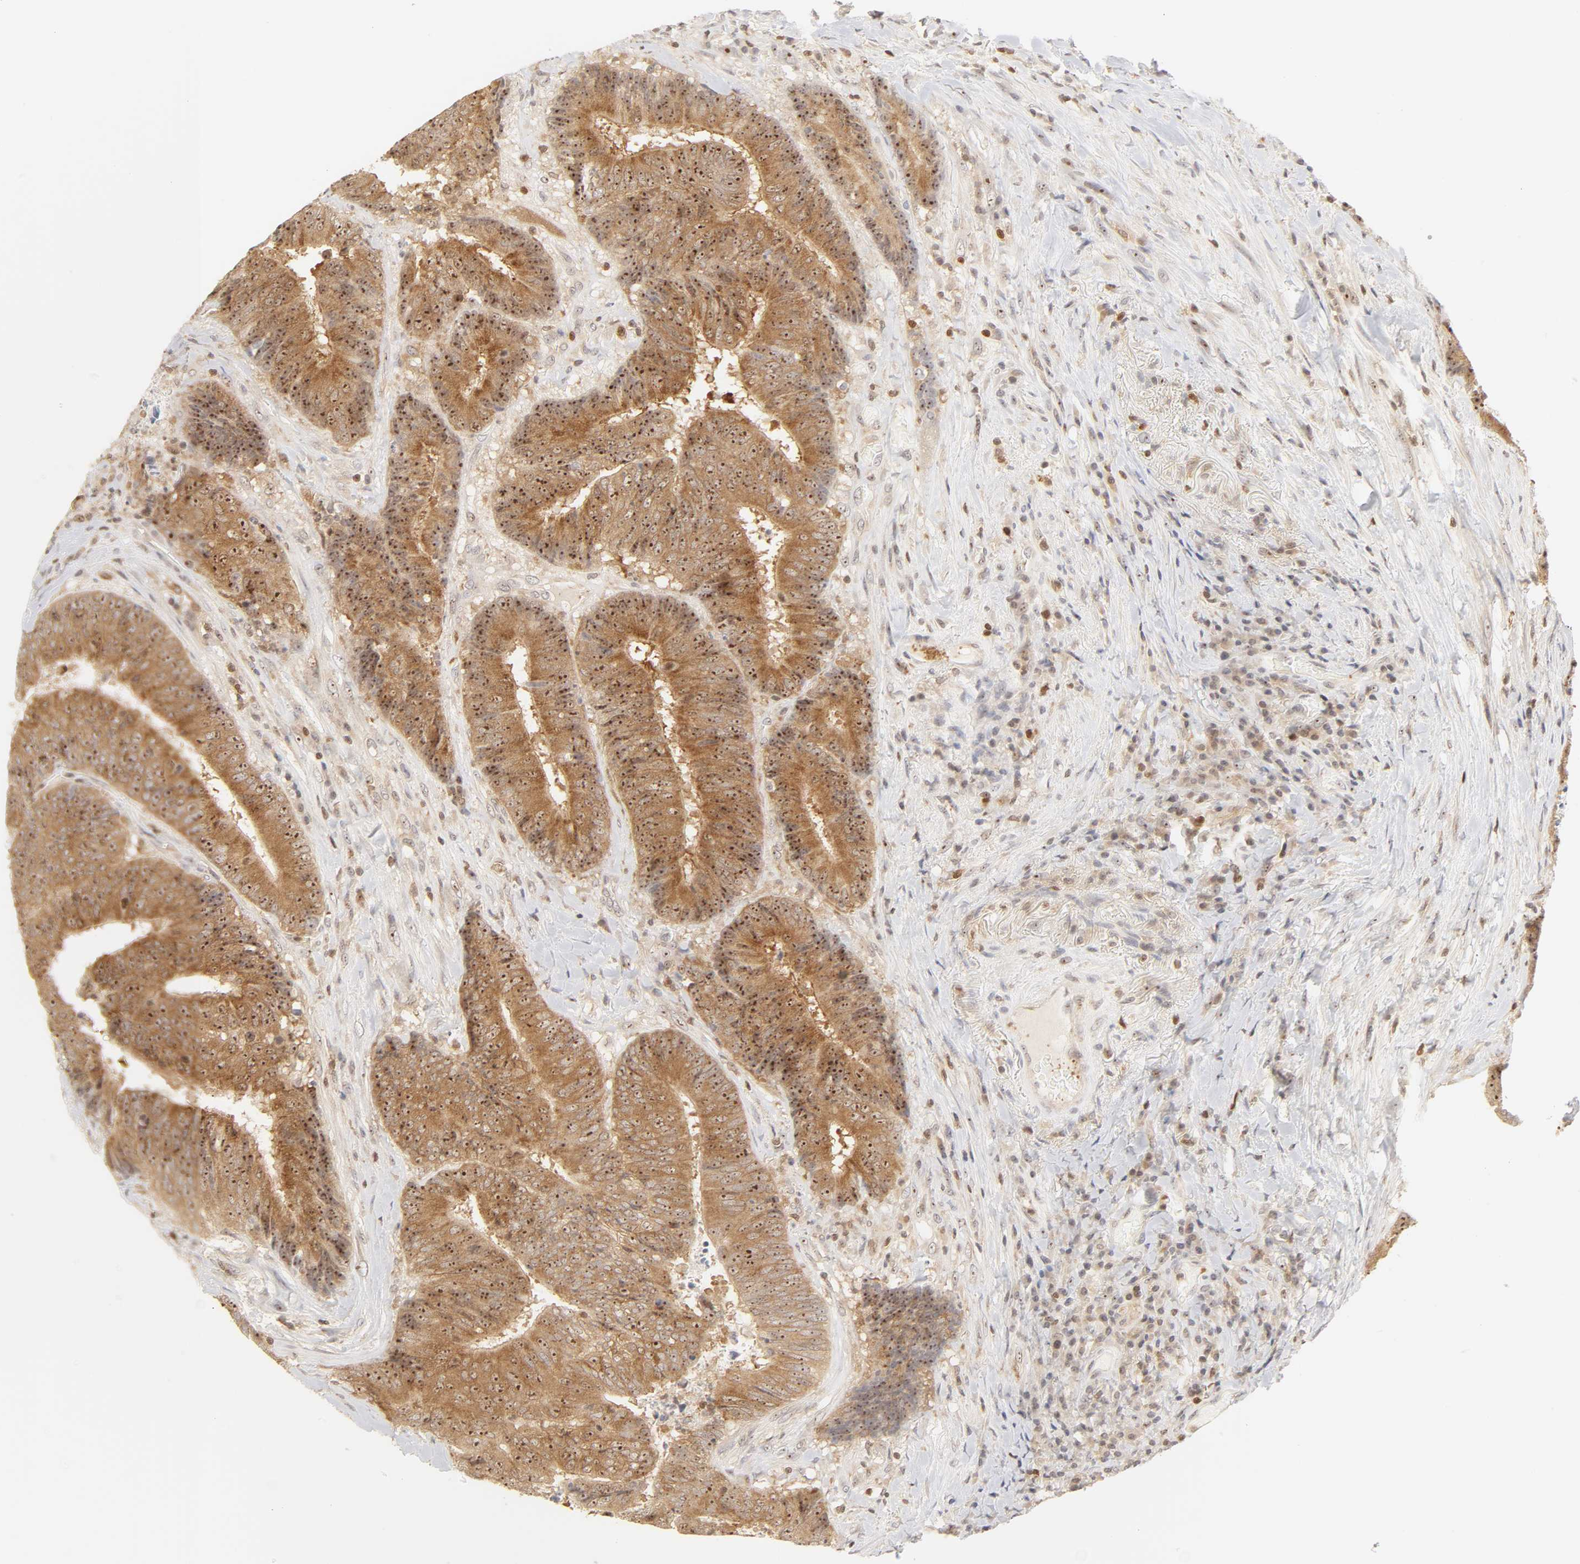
{"staining": {"intensity": "strong", "quantity": ">75%", "location": "cytoplasmic/membranous,nuclear"}, "tissue": "colorectal cancer", "cell_type": "Tumor cells", "image_type": "cancer", "snomed": [{"axis": "morphology", "description": "Adenocarcinoma, NOS"}, {"axis": "topography", "description": "Rectum"}], "caption": "This is a photomicrograph of immunohistochemistry (IHC) staining of adenocarcinoma (colorectal), which shows strong positivity in the cytoplasmic/membranous and nuclear of tumor cells.", "gene": "KIF2A", "patient": {"sex": "male", "age": 72}}